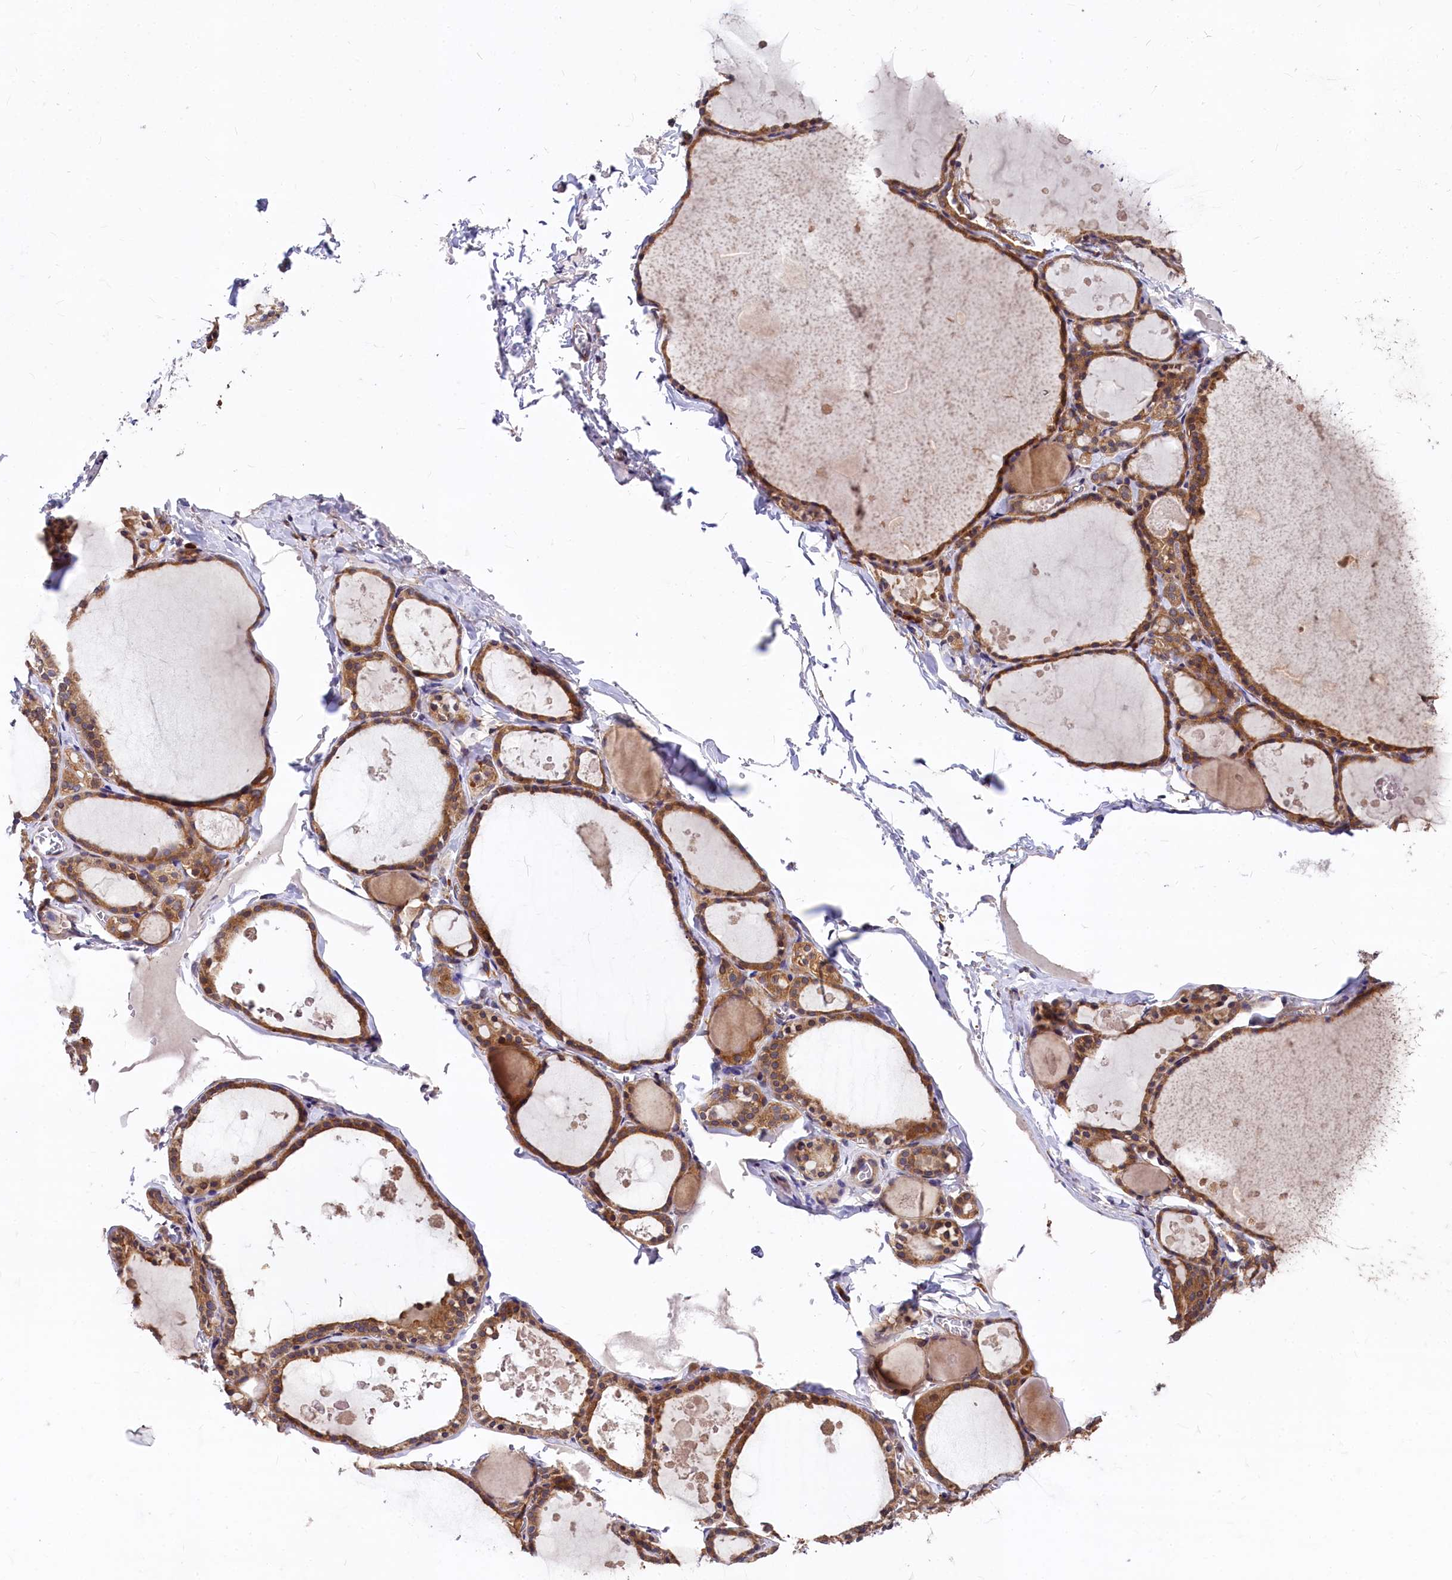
{"staining": {"intensity": "moderate", "quantity": ">75%", "location": "cytoplasmic/membranous"}, "tissue": "thyroid gland", "cell_type": "Glandular cells", "image_type": "normal", "snomed": [{"axis": "morphology", "description": "Normal tissue, NOS"}, {"axis": "topography", "description": "Thyroid gland"}], "caption": "Moderate cytoplasmic/membranous protein positivity is appreciated in approximately >75% of glandular cells in thyroid gland. (Stains: DAB in brown, nuclei in blue, Microscopy: brightfield microscopy at high magnification).", "gene": "EIF2B2", "patient": {"sex": "male", "age": 56}}